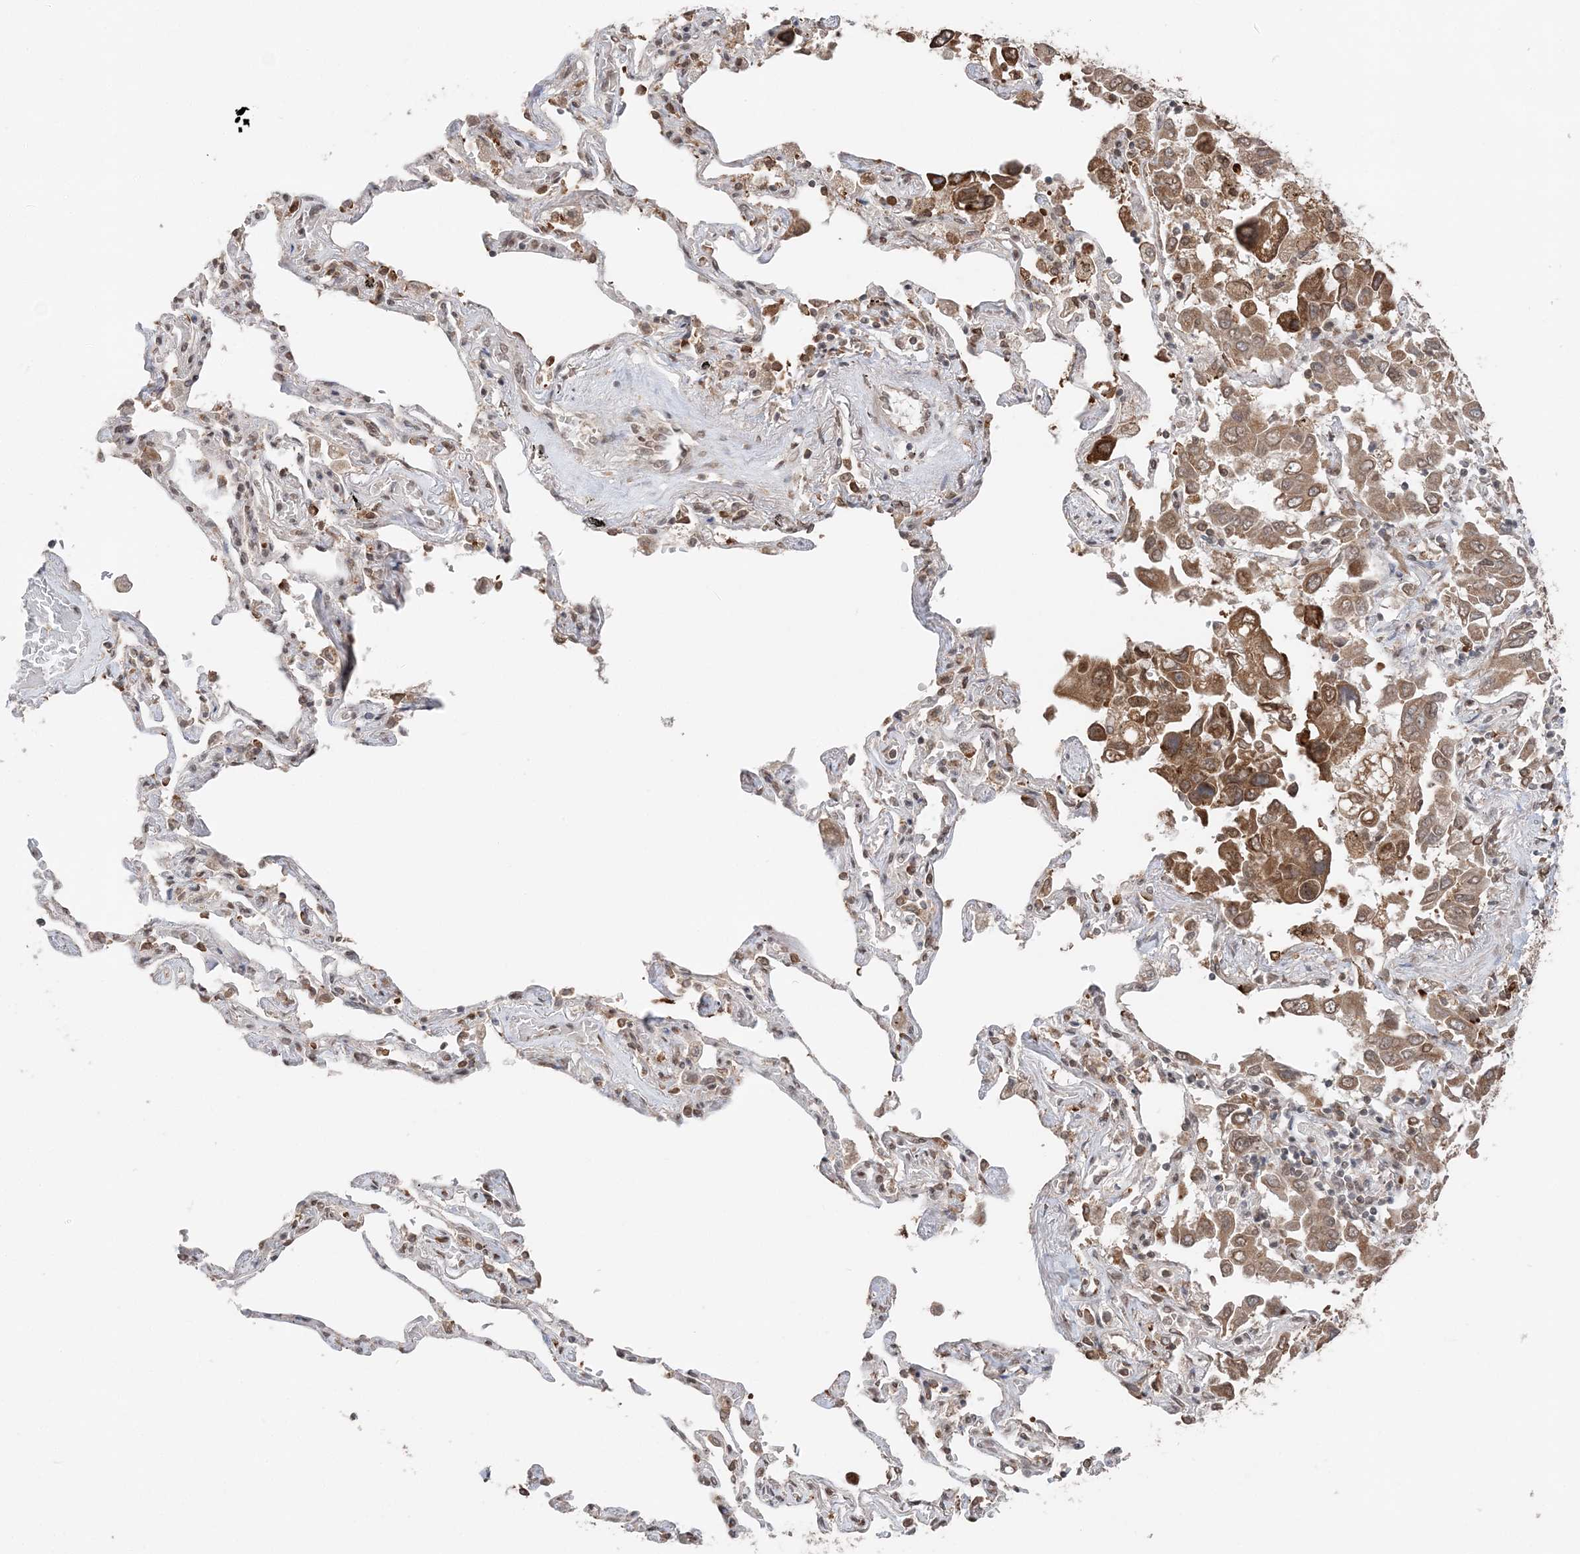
{"staining": {"intensity": "moderate", "quantity": ">75%", "location": "cytoplasmic/membranous"}, "tissue": "lung cancer", "cell_type": "Tumor cells", "image_type": "cancer", "snomed": [{"axis": "morphology", "description": "Adenocarcinoma, NOS"}, {"axis": "topography", "description": "Lung"}], "caption": "Lung adenocarcinoma stained with a protein marker shows moderate staining in tumor cells.", "gene": "TMED10", "patient": {"sex": "male", "age": 64}}